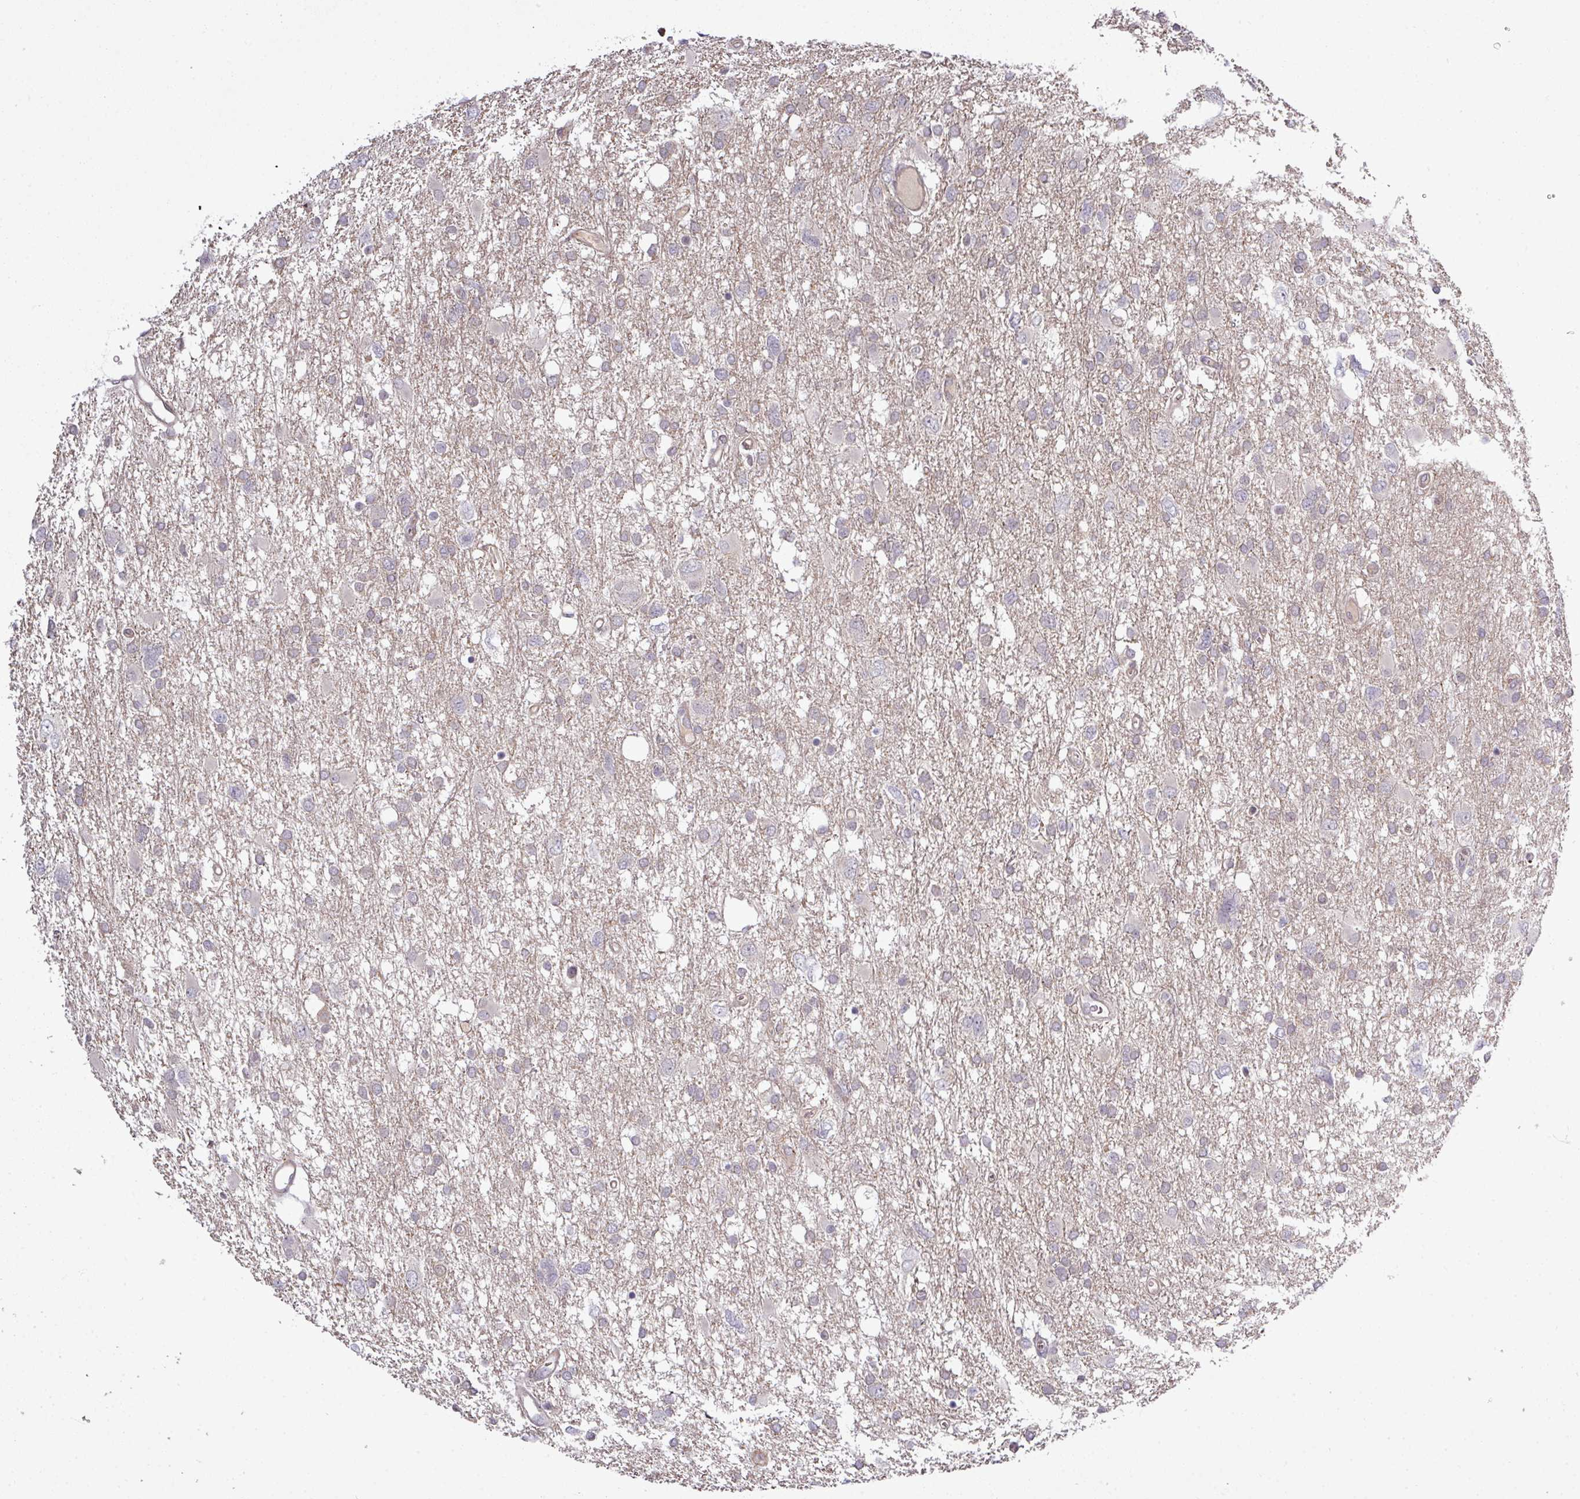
{"staining": {"intensity": "negative", "quantity": "none", "location": "none"}, "tissue": "glioma", "cell_type": "Tumor cells", "image_type": "cancer", "snomed": [{"axis": "morphology", "description": "Glioma, malignant, High grade"}, {"axis": "topography", "description": "Brain"}], "caption": "Tumor cells are negative for protein expression in human glioma. (DAB (3,3'-diaminobenzidine) immunohistochemistry (IHC) visualized using brightfield microscopy, high magnification).", "gene": "TUSC3", "patient": {"sex": "male", "age": 61}}